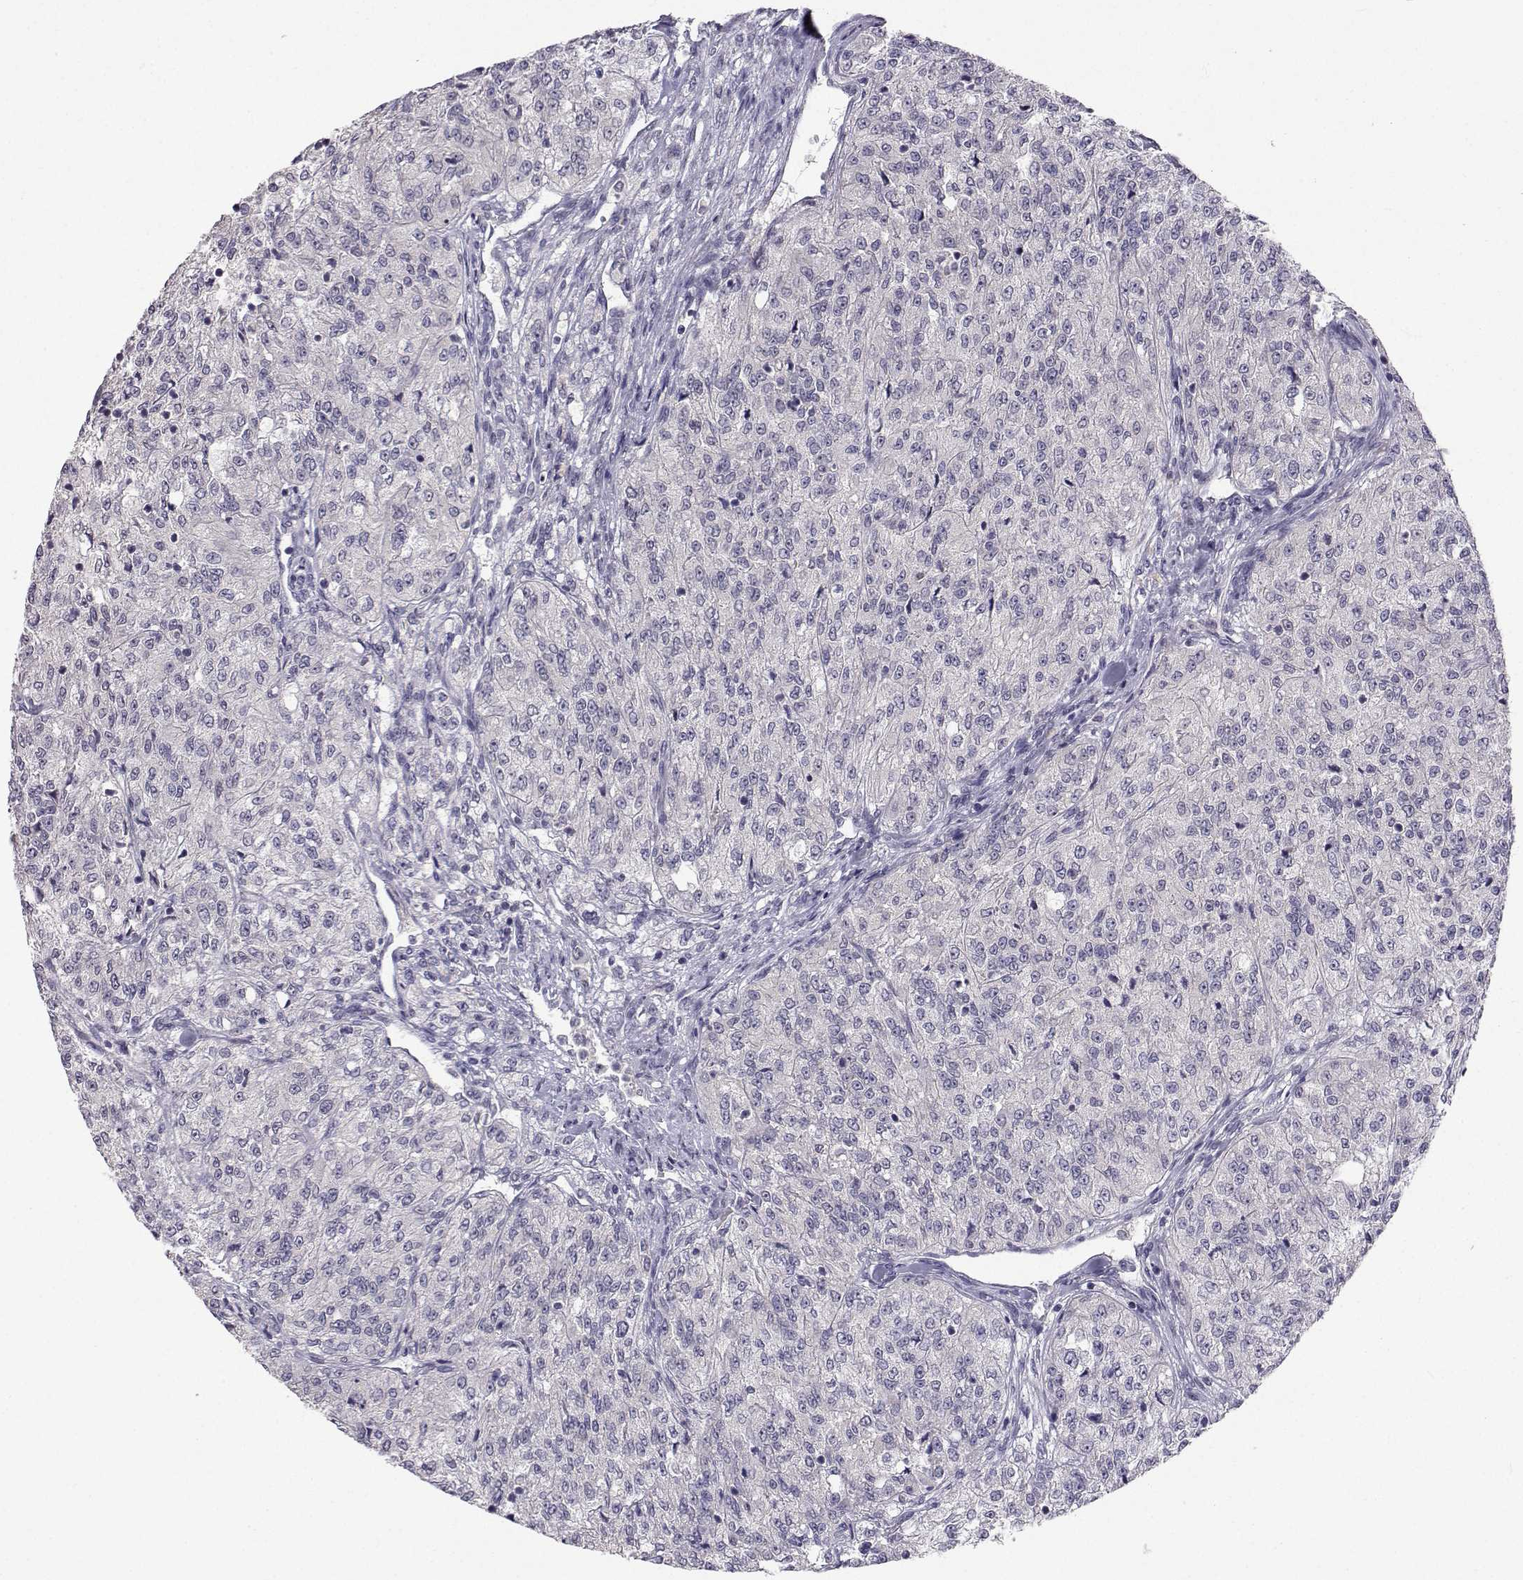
{"staining": {"intensity": "negative", "quantity": "none", "location": "none"}, "tissue": "renal cancer", "cell_type": "Tumor cells", "image_type": "cancer", "snomed": [{"axis": "morphology", "description": "Adenocarcinoma, NOS"}, {"axis": "topography", "description": "Kidney"}], "caption": "This is an IHC photomicrograph of adenocarcinoma (renal). There is no staining in tumor cells.", "gene": "SLC6A3", "patient": {"sex": "female", "age": 63}}